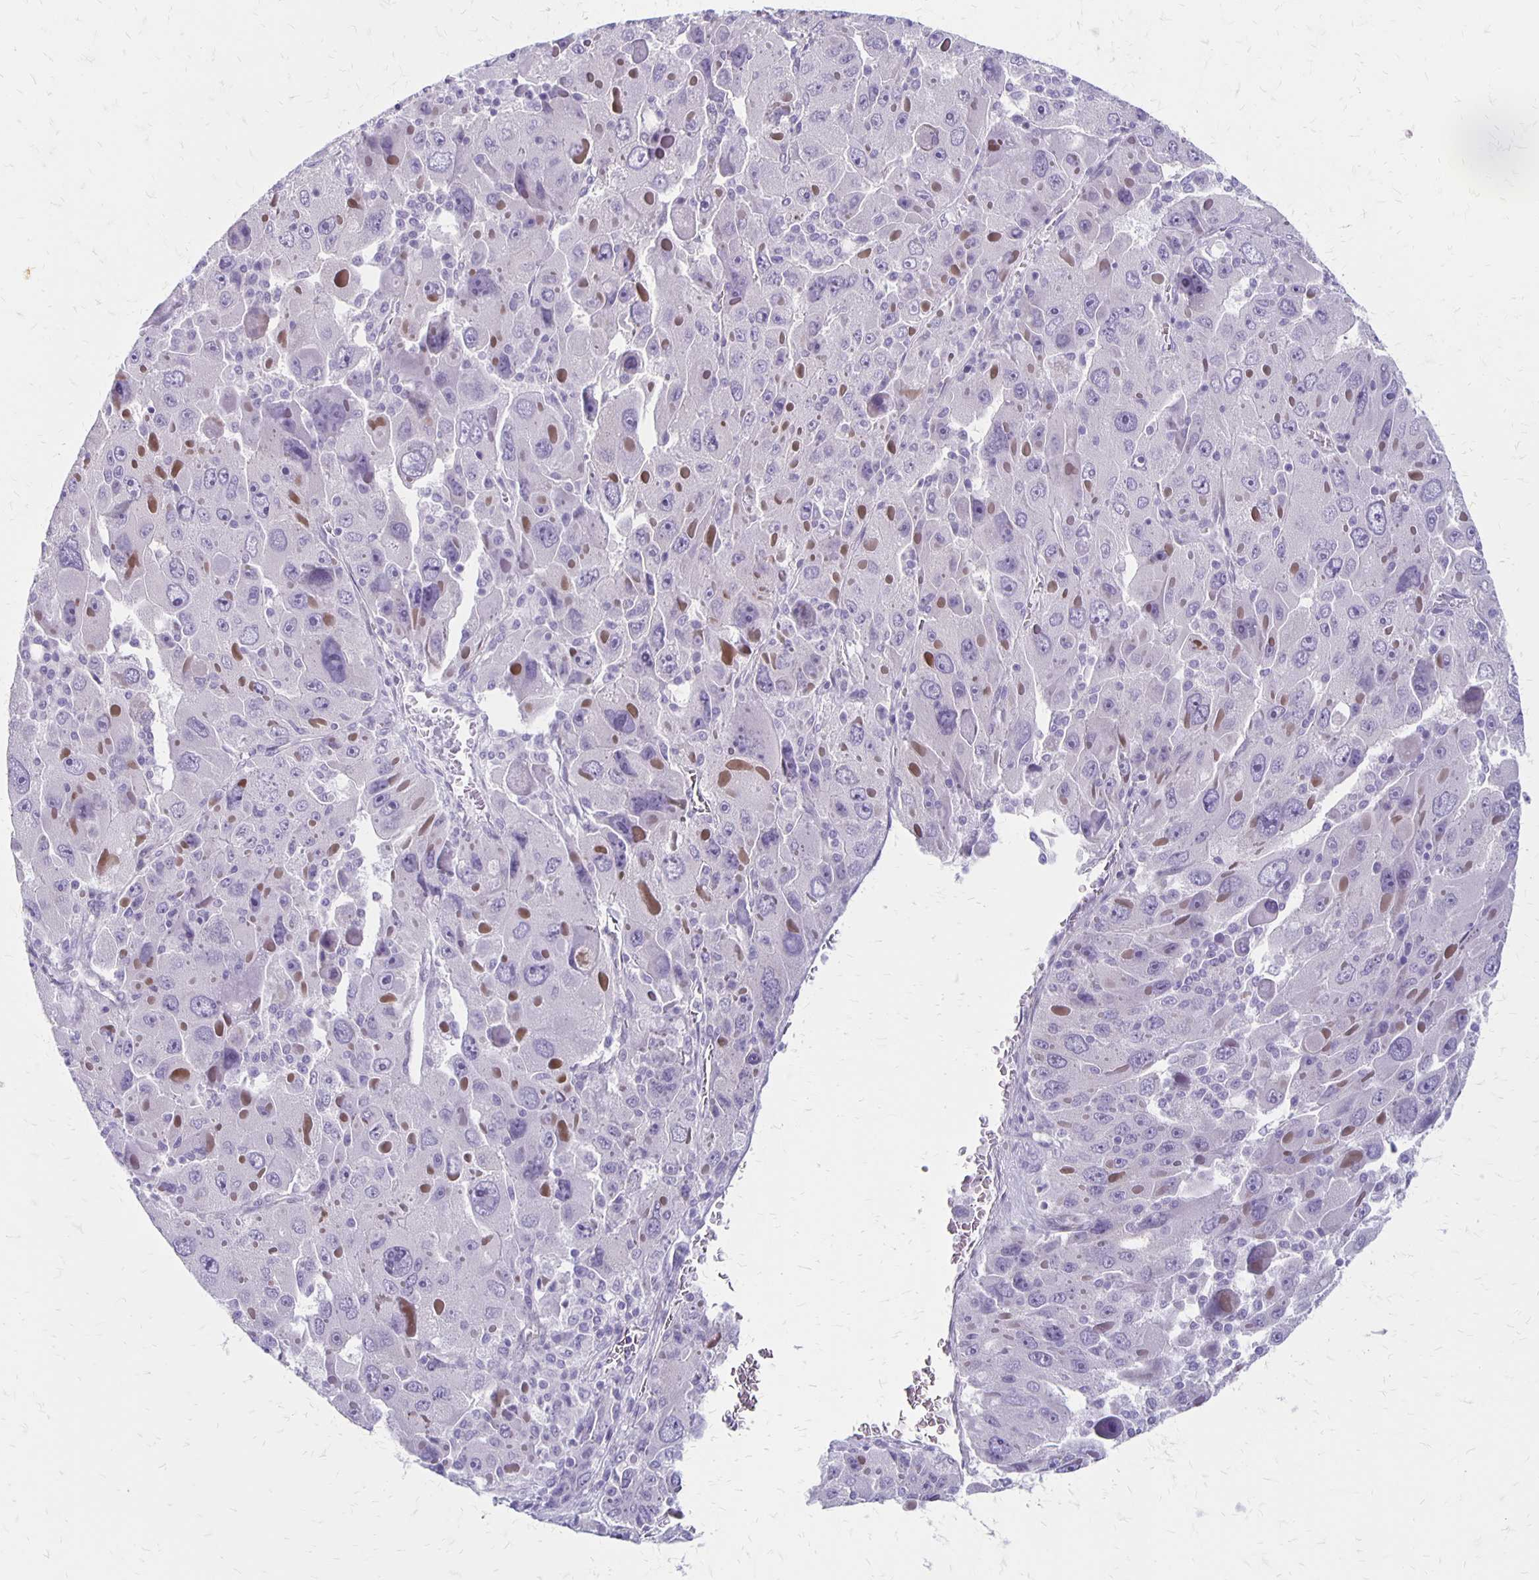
{"staining": {"intensity": "negative", "quantity": "none", "location": "none"}, "tissue": "liver cancer", "cell_type": "Tumor cells", "image_type": "cancer", "snomed": [{"axis": "morphology", "description": "Carcinoma, Hepatocellular, NOS"}, {"axis": "topography", "description": "Liver"}], "caption": "This histopathology image is of liver hepatocellular carcinoma stained with immunohistochemistry (IHC) to label a protein in brown with the nuclei are counter-stained blue. There is no positivity in tumor cells.", "gene": "HOMER1", "patient": {"sex": "female", "age": 41}}